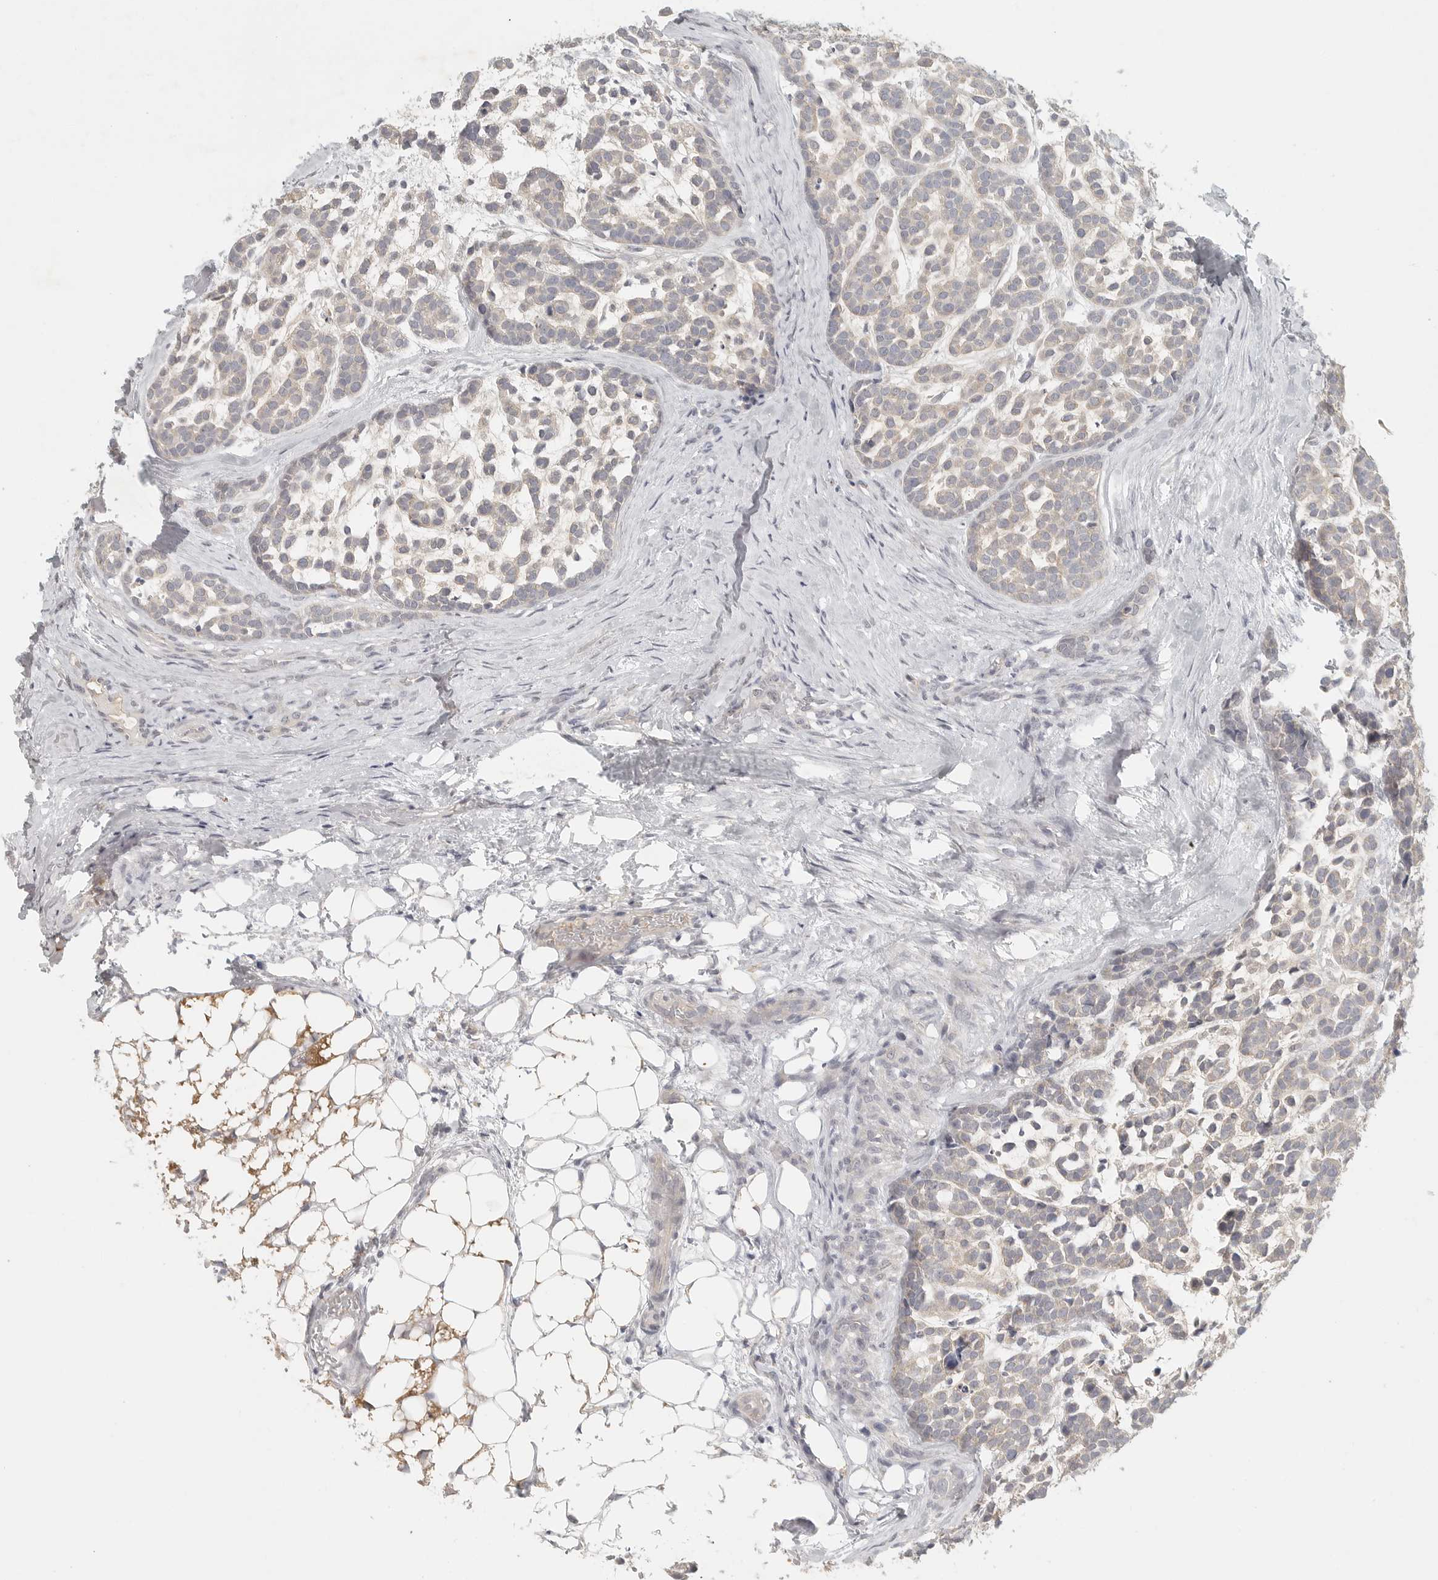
{"staining": {"intensity": "negative", "quantity": "none", "location": "none"}, "tissue": "head and neck cancer", "cell_type": "Tumor cells", "image_type": "cancer", "snomed": [{"axis": "morphology", "description": "Adenocarcinoma, NOS"}, {"axis": "morphology", "description": "Adenoma, NOS"}, {"axis": "topography", "description": "Head-Neck"}], "caption": "High magnification brightfield microscopy of adenoma (head and neck) stained with DAB (brown) and counterstained with hematoxylin (blue): tumor cells show no significant staining.", "gene": "SLC25A36", "patient": {"sex": "female", "age": 55}}